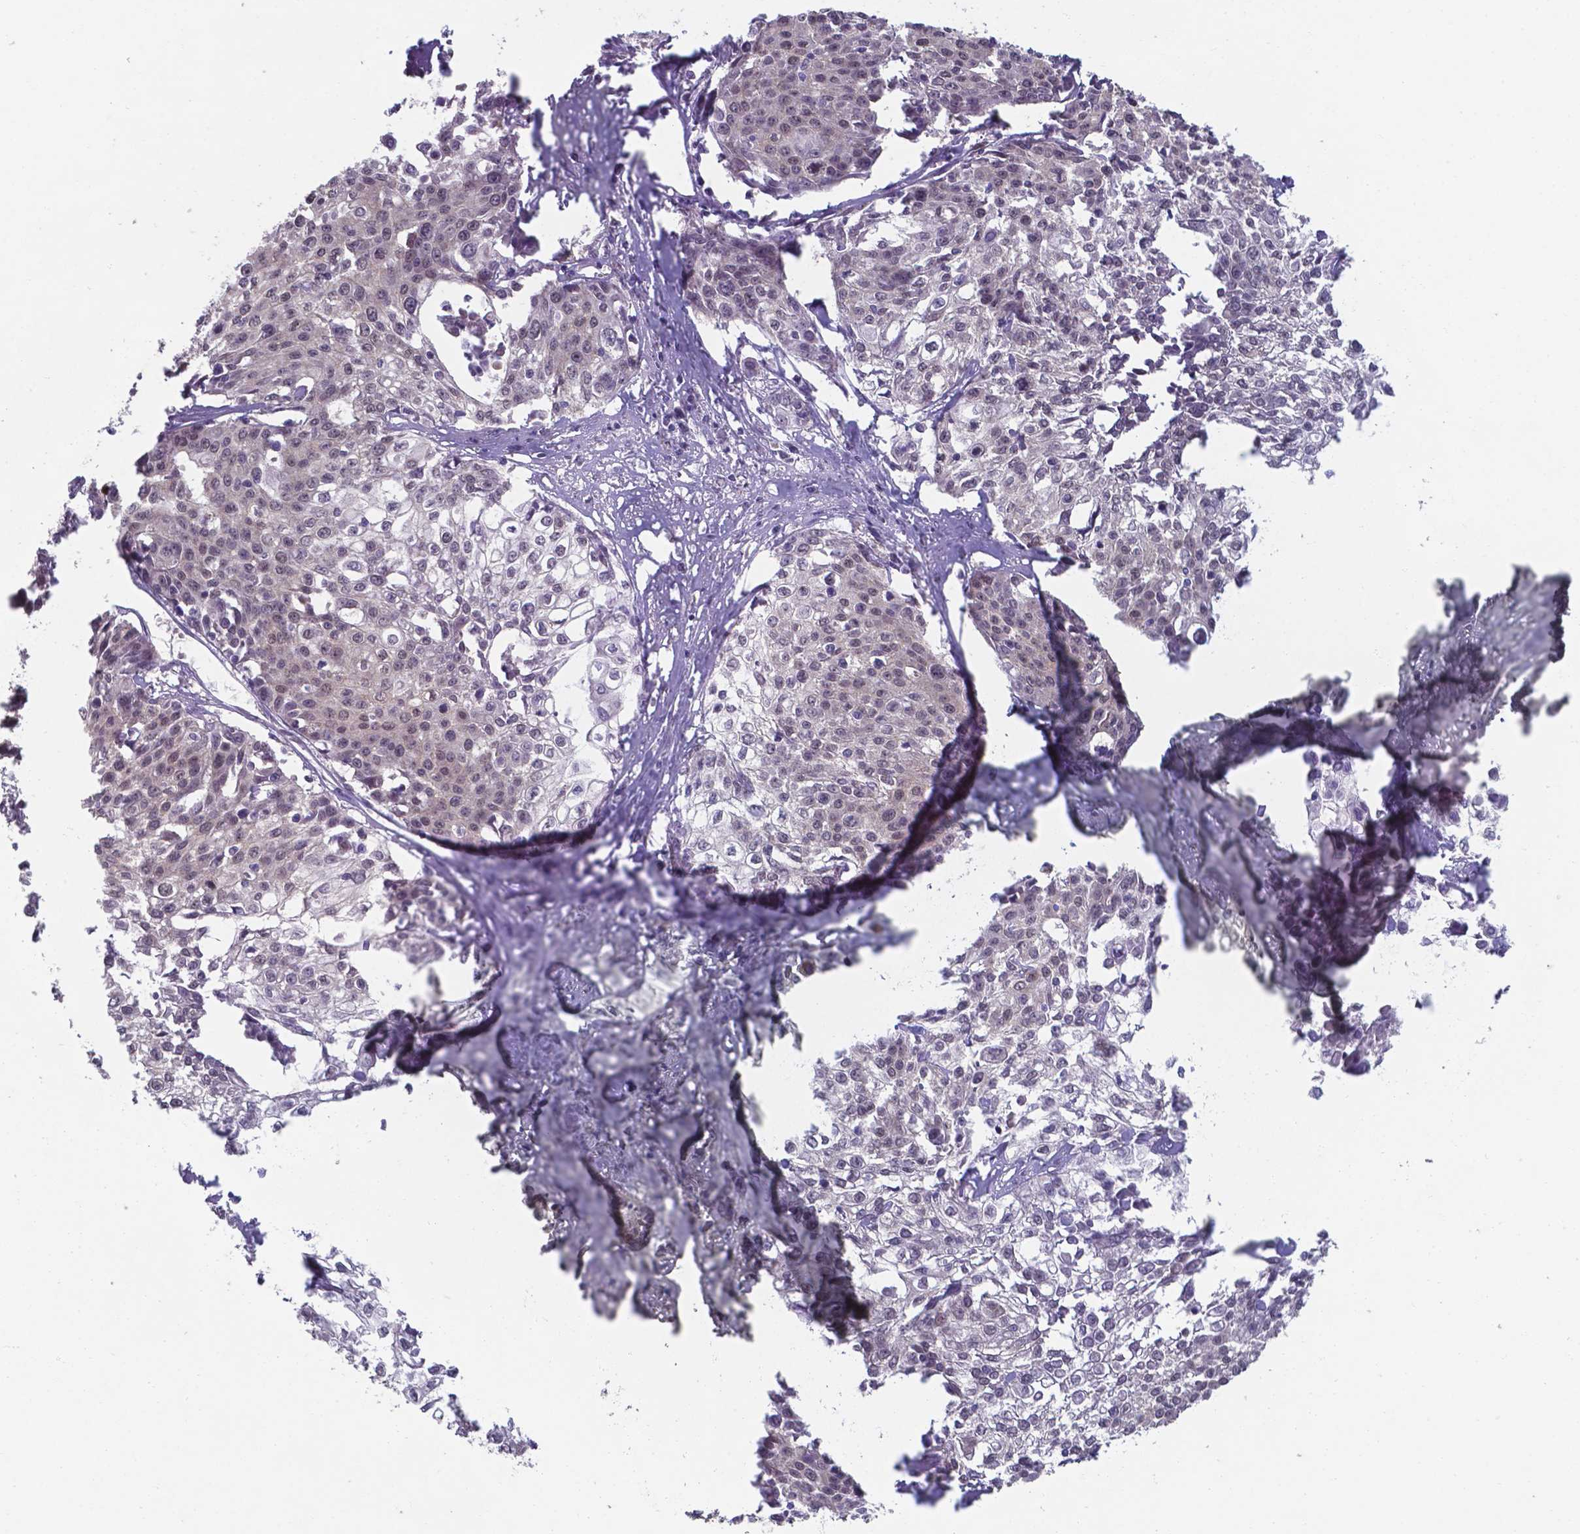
{"staining": {"intensity": "weak", "quantity": "<25%", "location": "nuclear"}, "tissue": "cervical cancer", "cell_type": "Tumor cells", "image_type": "cancer", "snomed": [{"axis": "morphology", "description": "Squamous cell carcinoma, NOS"}, {"axis": "topography", "description": "Cervix"}], "caption": "Immunohistochemistry (IHC) of squamous cell carcinoma (cervical) exhibits no staining in tumor cells.", "gene": "UBE2E2", "patient": {"sex": "female", "age": 39}}